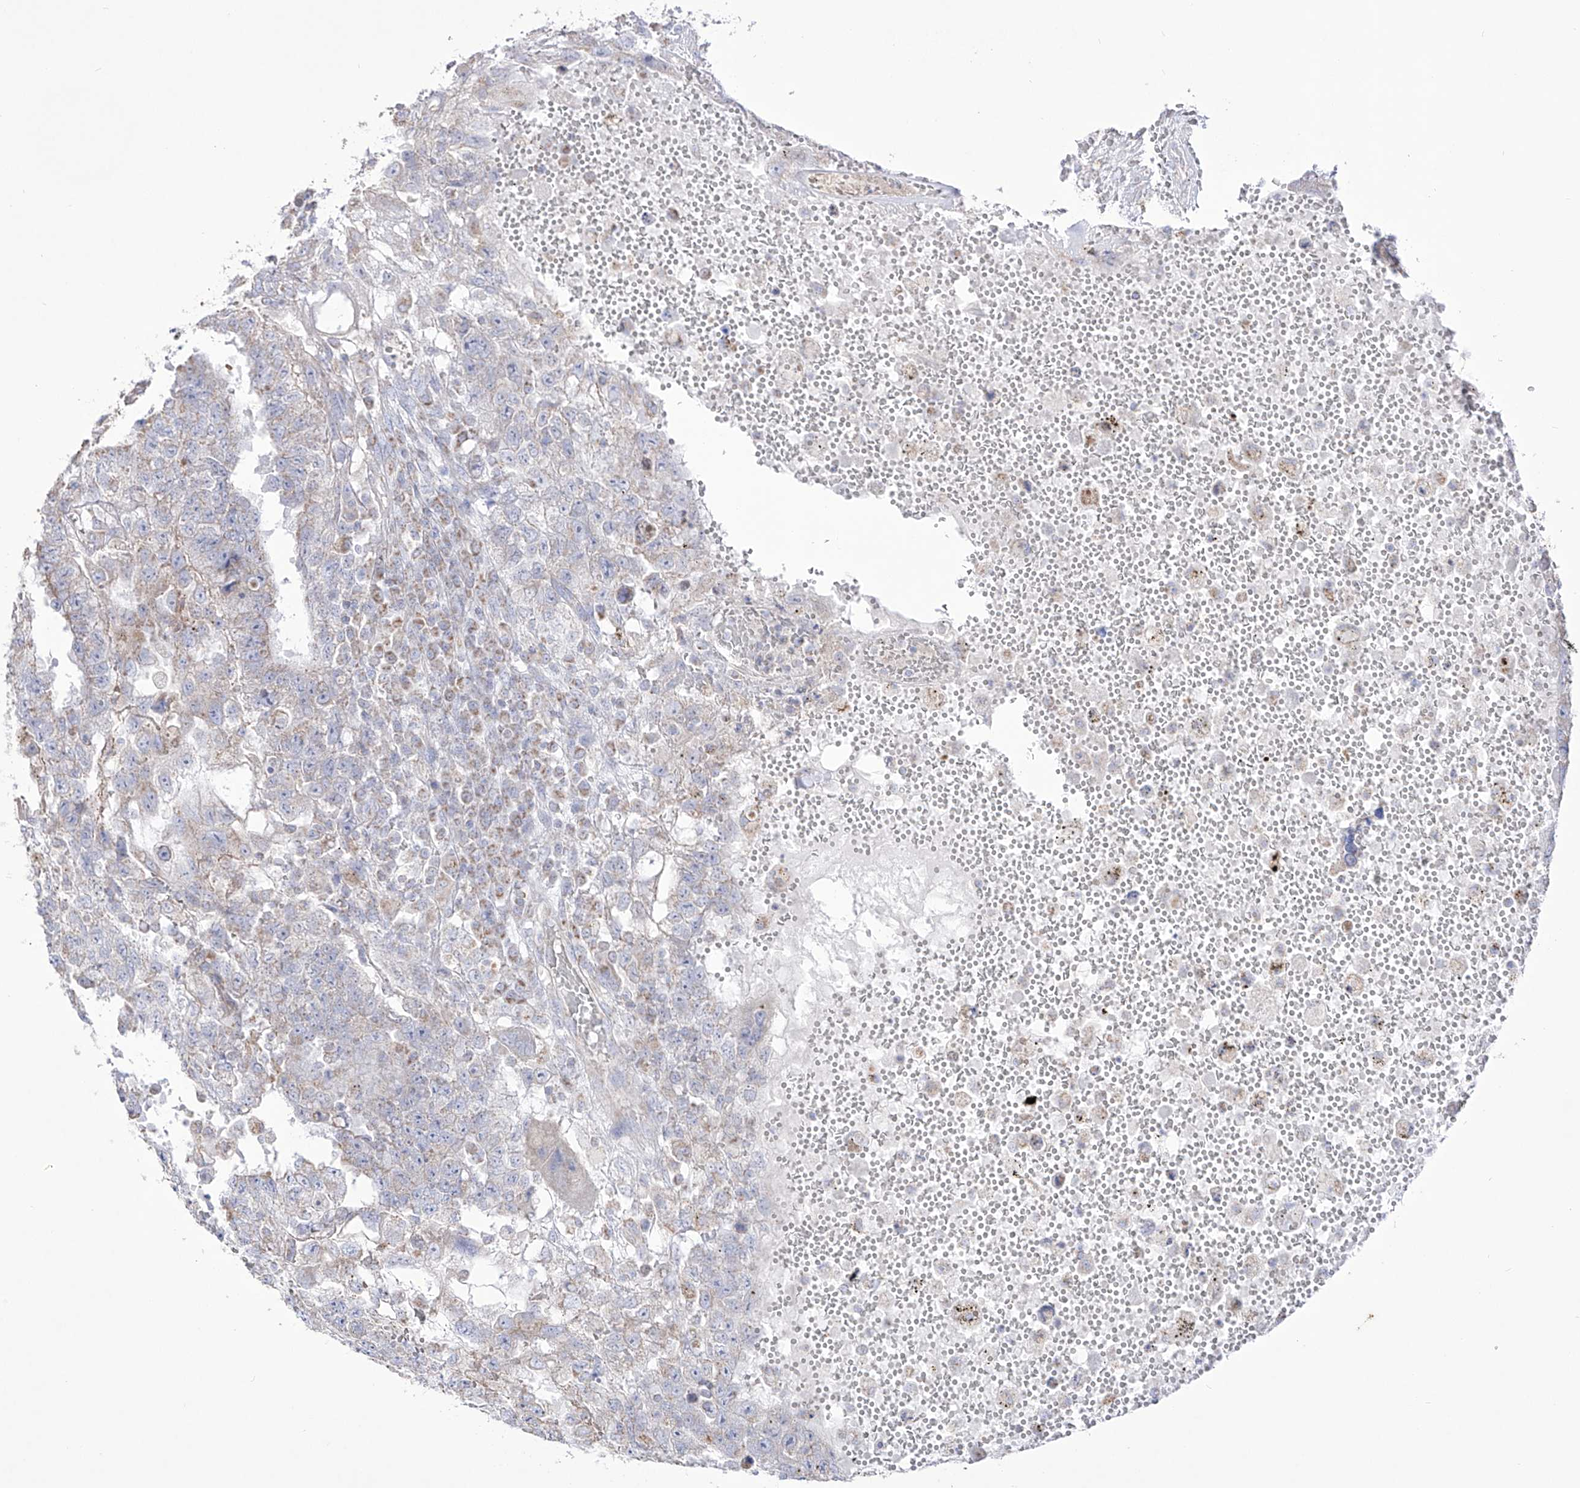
{"staining": {"intensity": "weak", "quantity": "<25%", "location": "cytoplasmic/membranous"}, "tissue": "testis cancer", "cell_type": "Tumor cells", "image_type": "cancer", "snomed": [{"axis": "morphology", "description": "Carcinoma, Embryonal, NOS"}, {"axis": "topography", "description": "Testis"}], "caption": "There is no significant expression in tumor cells of testis cancer.", "gene": "RCHY1", "patient": {"sex": "male", "age": 26}}